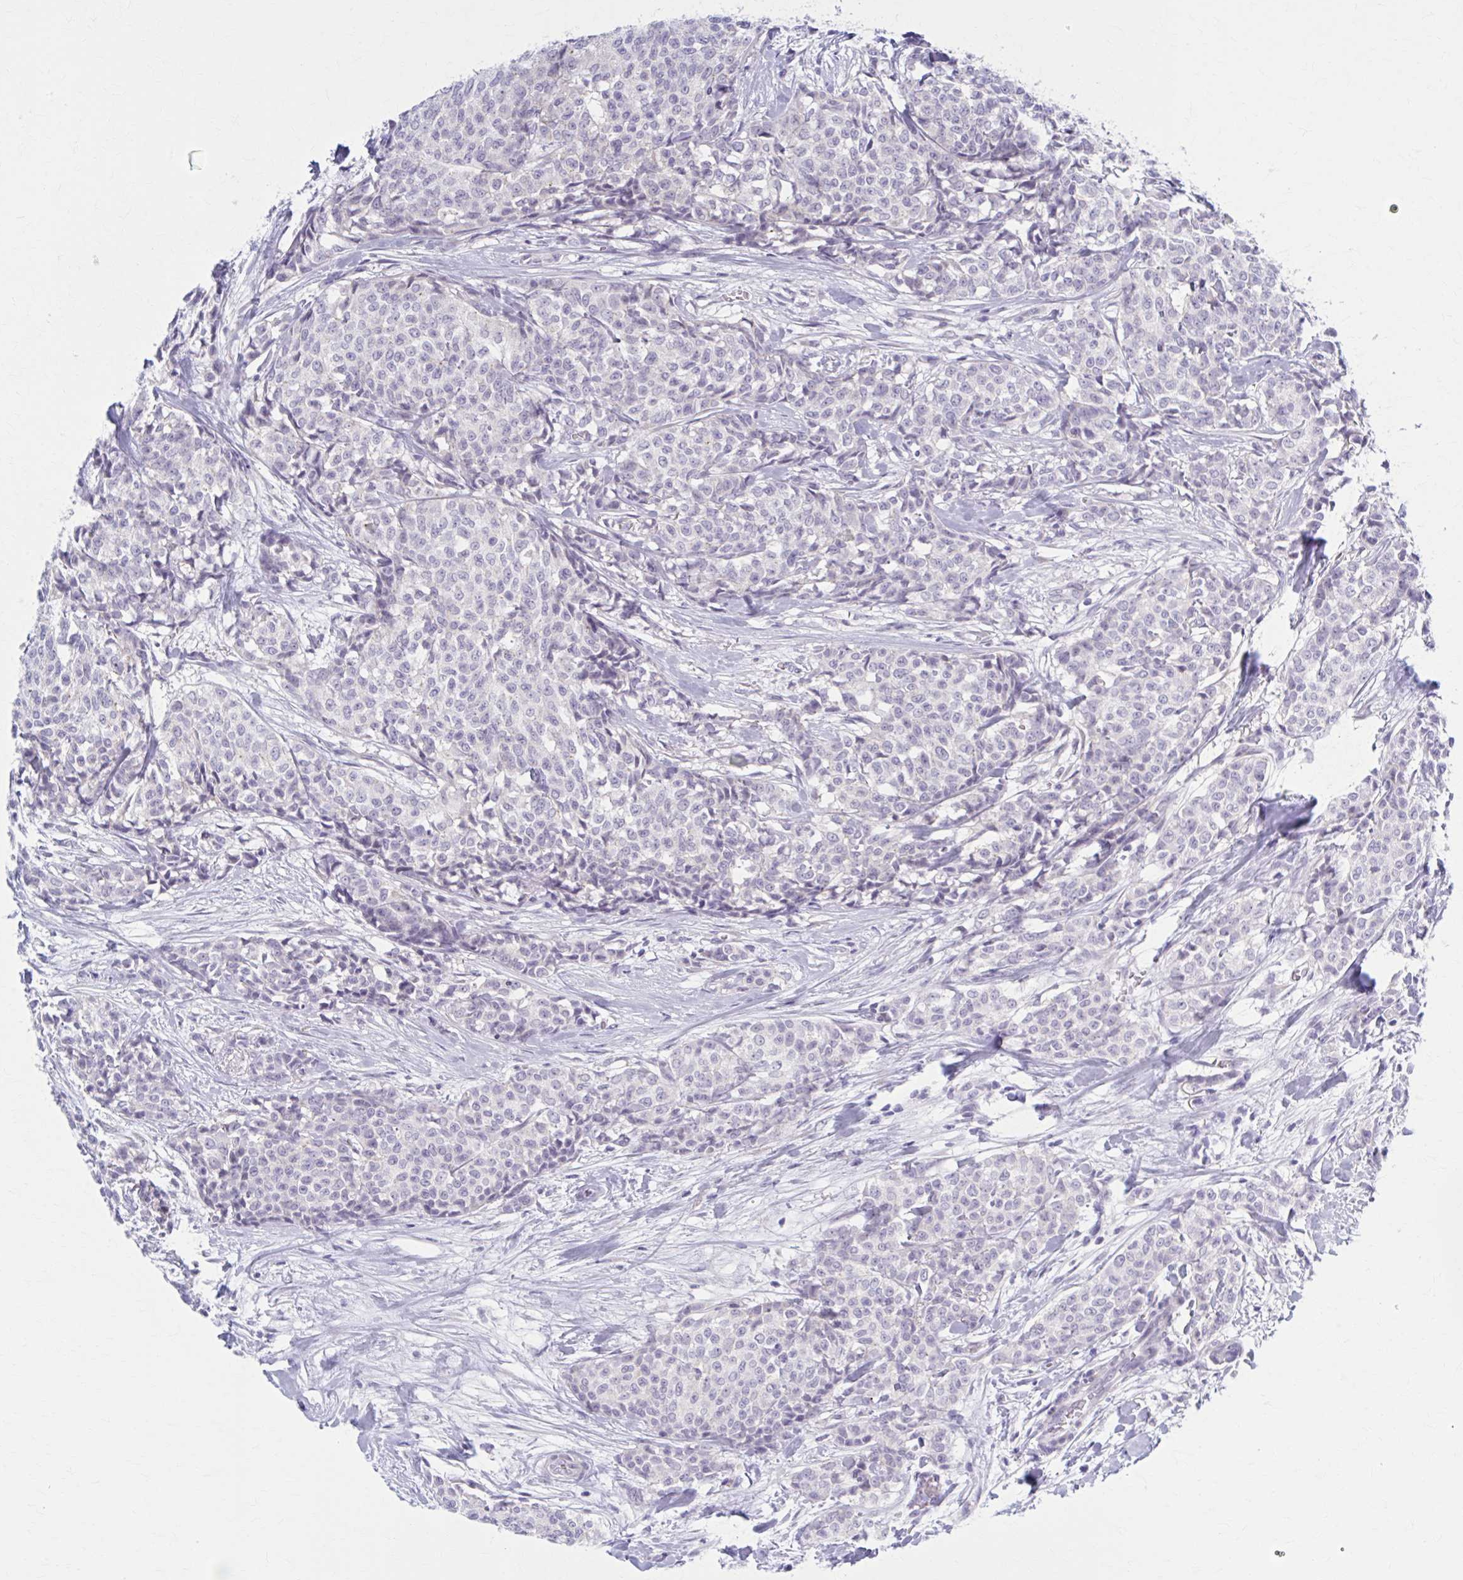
{"staining": {"intensity": "negative", "quantity": "none", "location": "none"}, "tissue": "breast cancer", "cell_type": "Tumor cells", "image_type": "cancer", "snomed": [{"axis": "morphology", "description": "Duct carcinoma"}, {"axis": "topography", "description": "Breast"}], "caption": "This is an immunohistochemistry photomicrograph of breast cancer (intraductal carcinoma). There is no expression in tumor cells.", "gene": "CCDC105", "patient": {"sex": "female", "age": 91}}